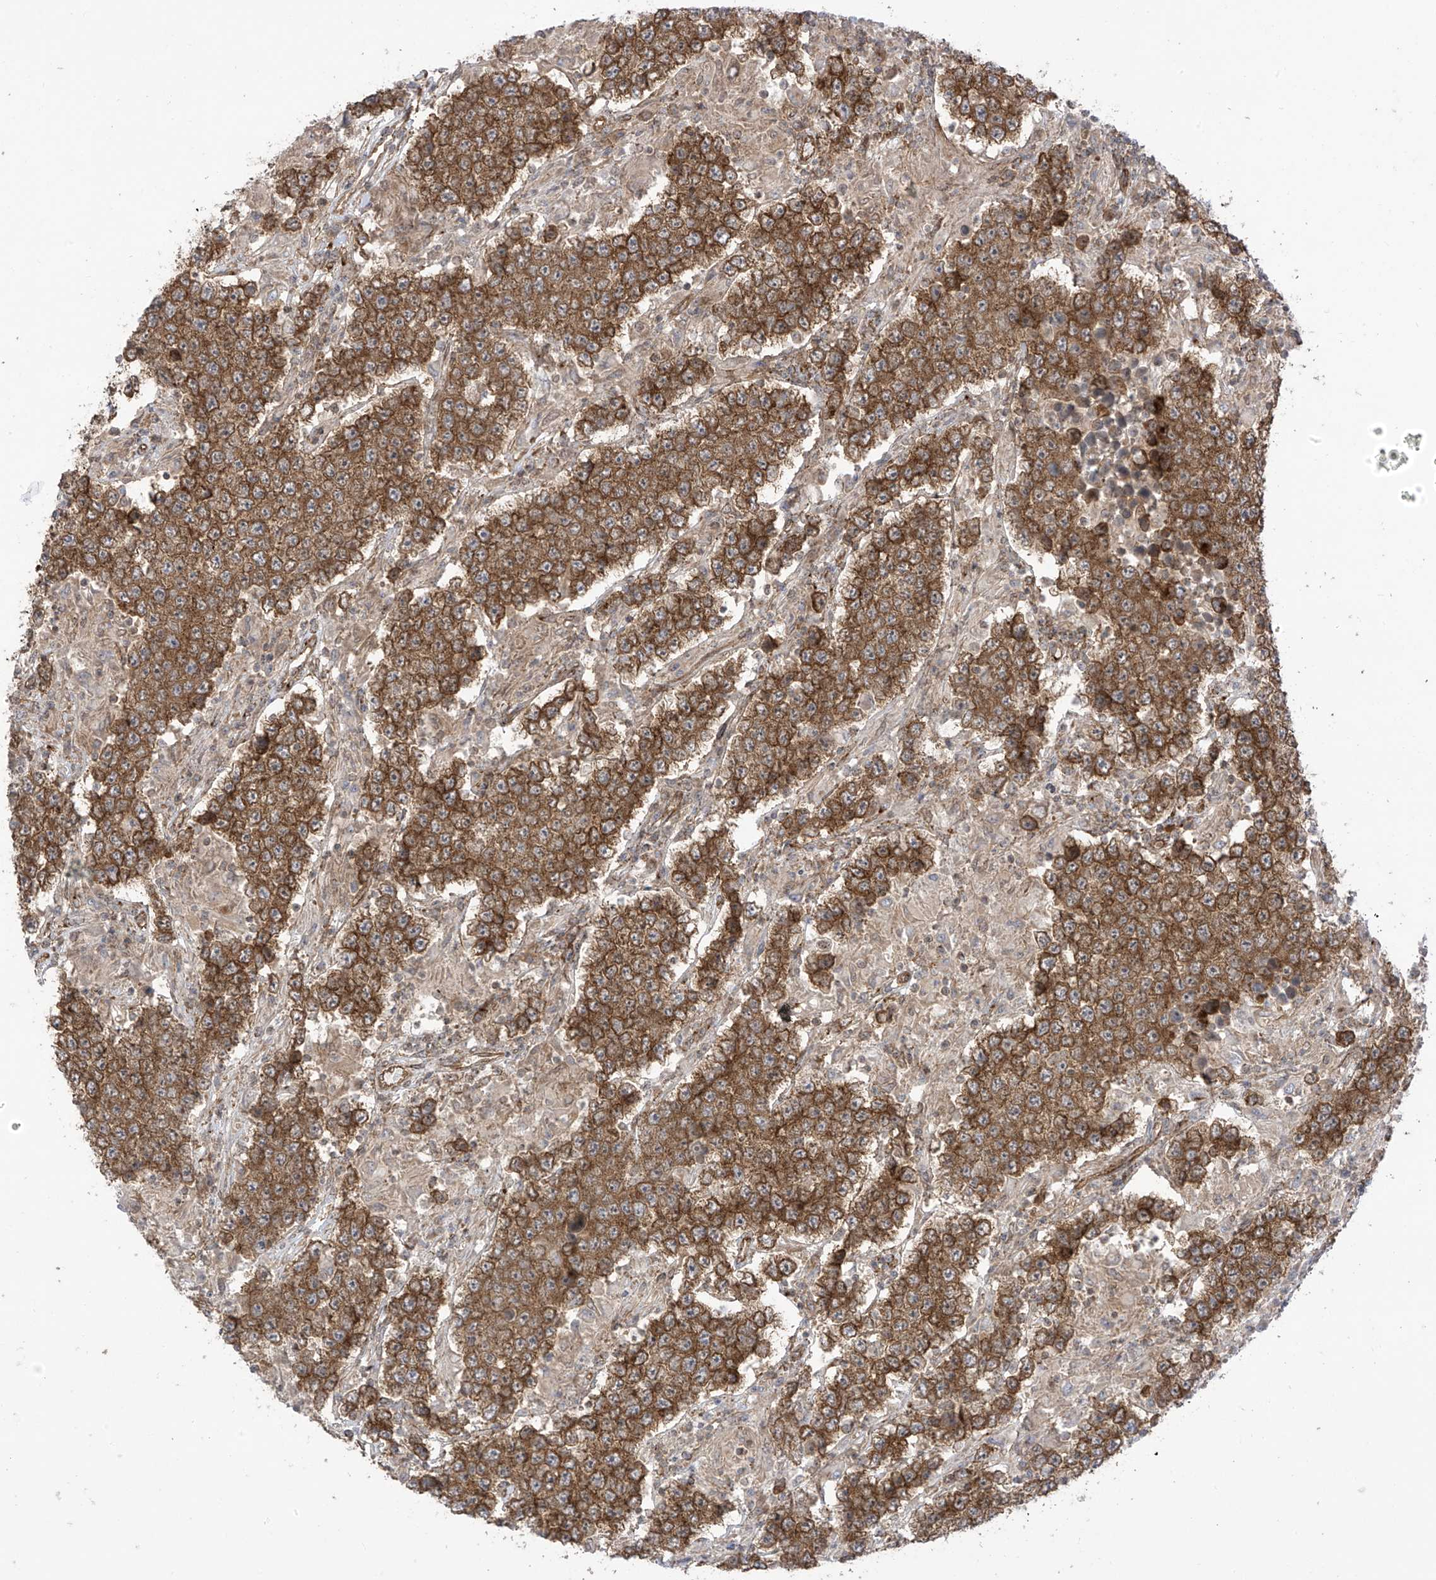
{"staining": {"intensity": "moderate", "quantity": ">75%", "location": "cytoplasmic/membranous"}, "tissue": "testis cancer", "cell_type": "Tumor cells", "image_type": "cancer", "snomed": [{"axis": "morphology", "description": "Normal tissue, NOS"}, {"axis": "morphology", "description": "Urothelial carcinoma, High grade"}, {"axis": "morphology", "description": "Seminoma, NOS"}, {"axis": "morphology", "description": "Carcinoma, Embryonal, NOS"}, {"axis": "topography", "description": "Urinary bladder"}, {"axis": "topography", "description": "Testis"}], "caption": "Testis cancer stained with immunohistochemistry displays moderate cytoplasmic/membranous staining in about >75% of tumor cells.", "gene": "REPS1", "patient": {"sex": "male", "age": 41}}